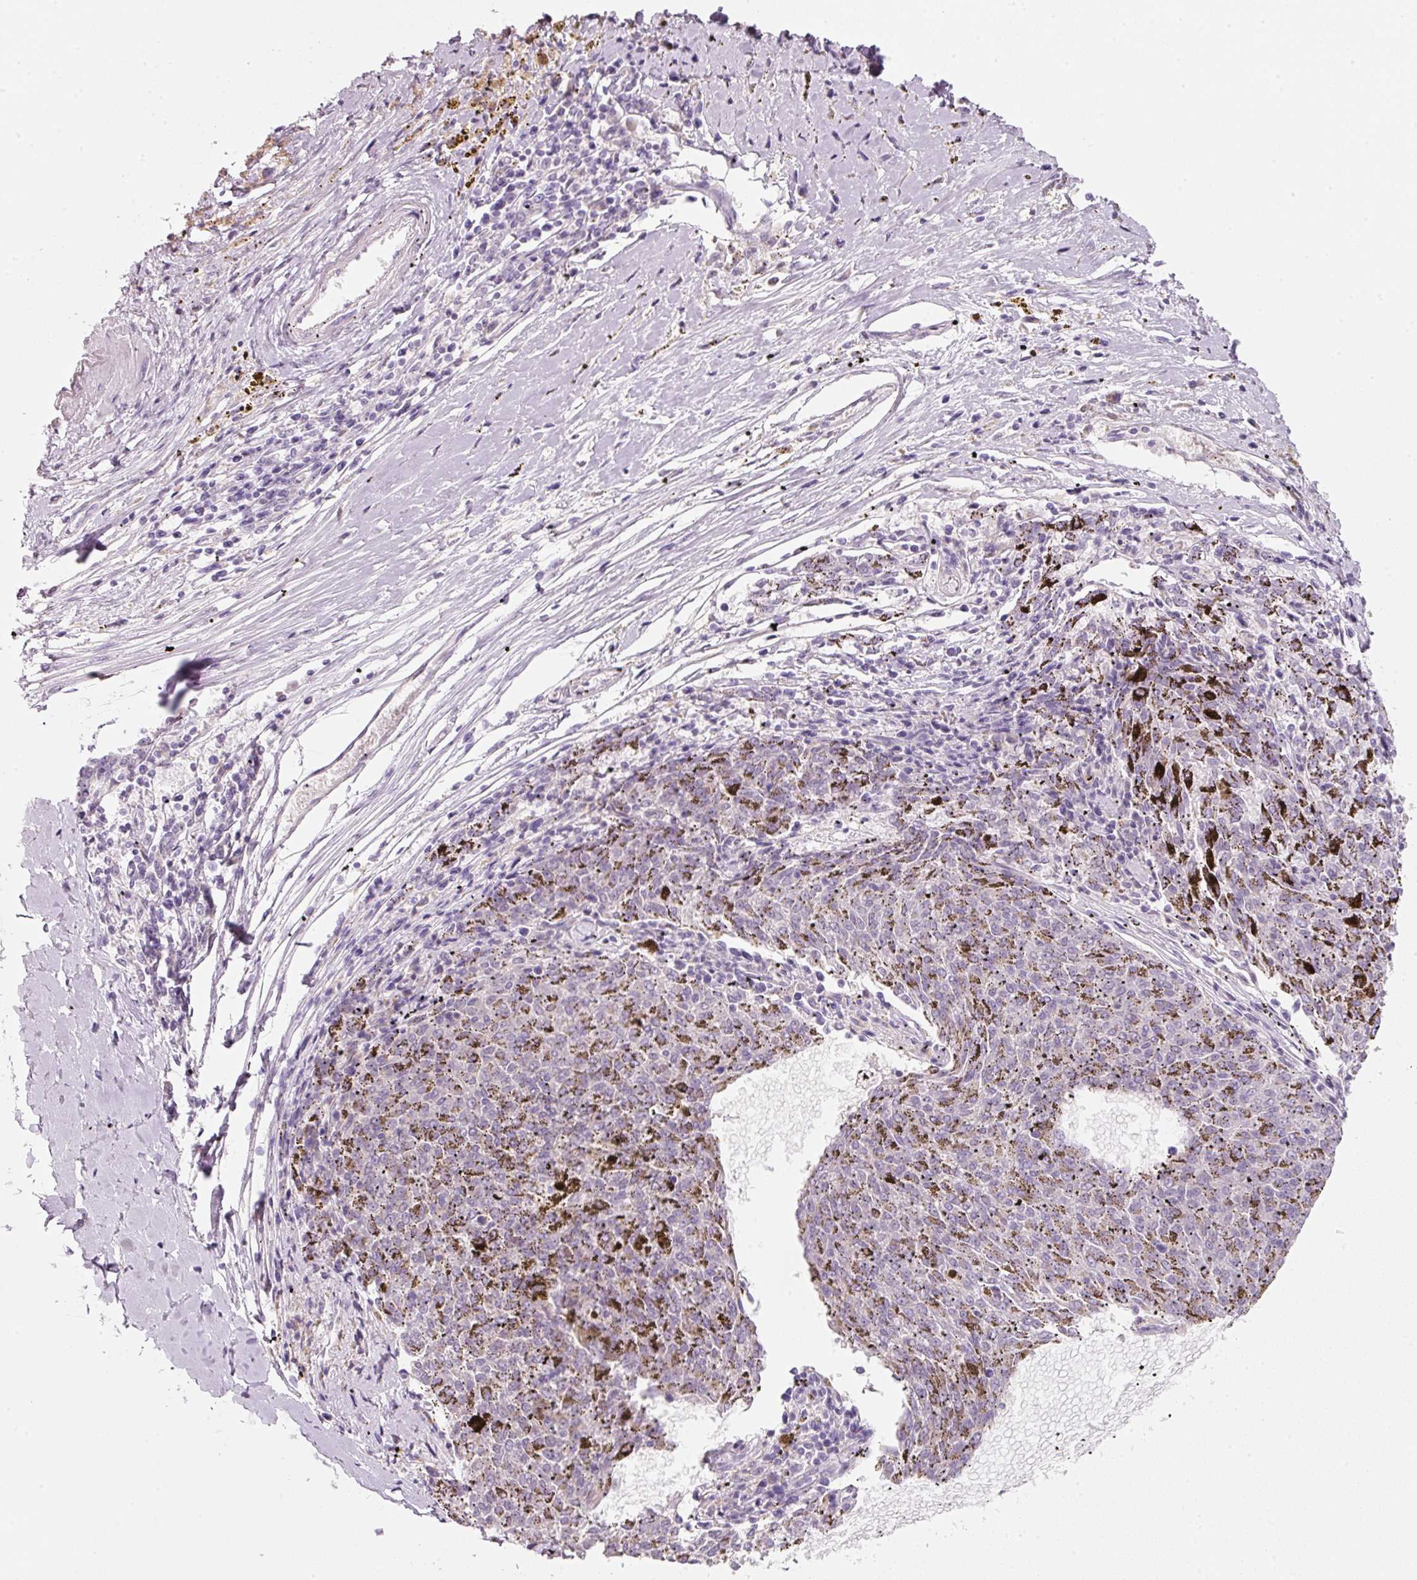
{"staining": {"intensity": "negative", "quantity": "none", "location": "none"}, "tissue": "melanoma", "cell_type": "Tumor cells", "image_type": "cancer", "snomed": [{"axis": "morphology", "description": "Malignant melanoma, NOS"}, {"axis": "topography", "description": "Skin"}], "caption": "DAB (3,3'-diaminobenzidine) immunohistochemical staining of human melanoma displays no significant expression in tumor cells. (DAB immunohistochemistry visualized using brightfield microscopy, high magnification).", "gene": "ENSG00000206549", "patient": {"sex": "female", "age": 72}}